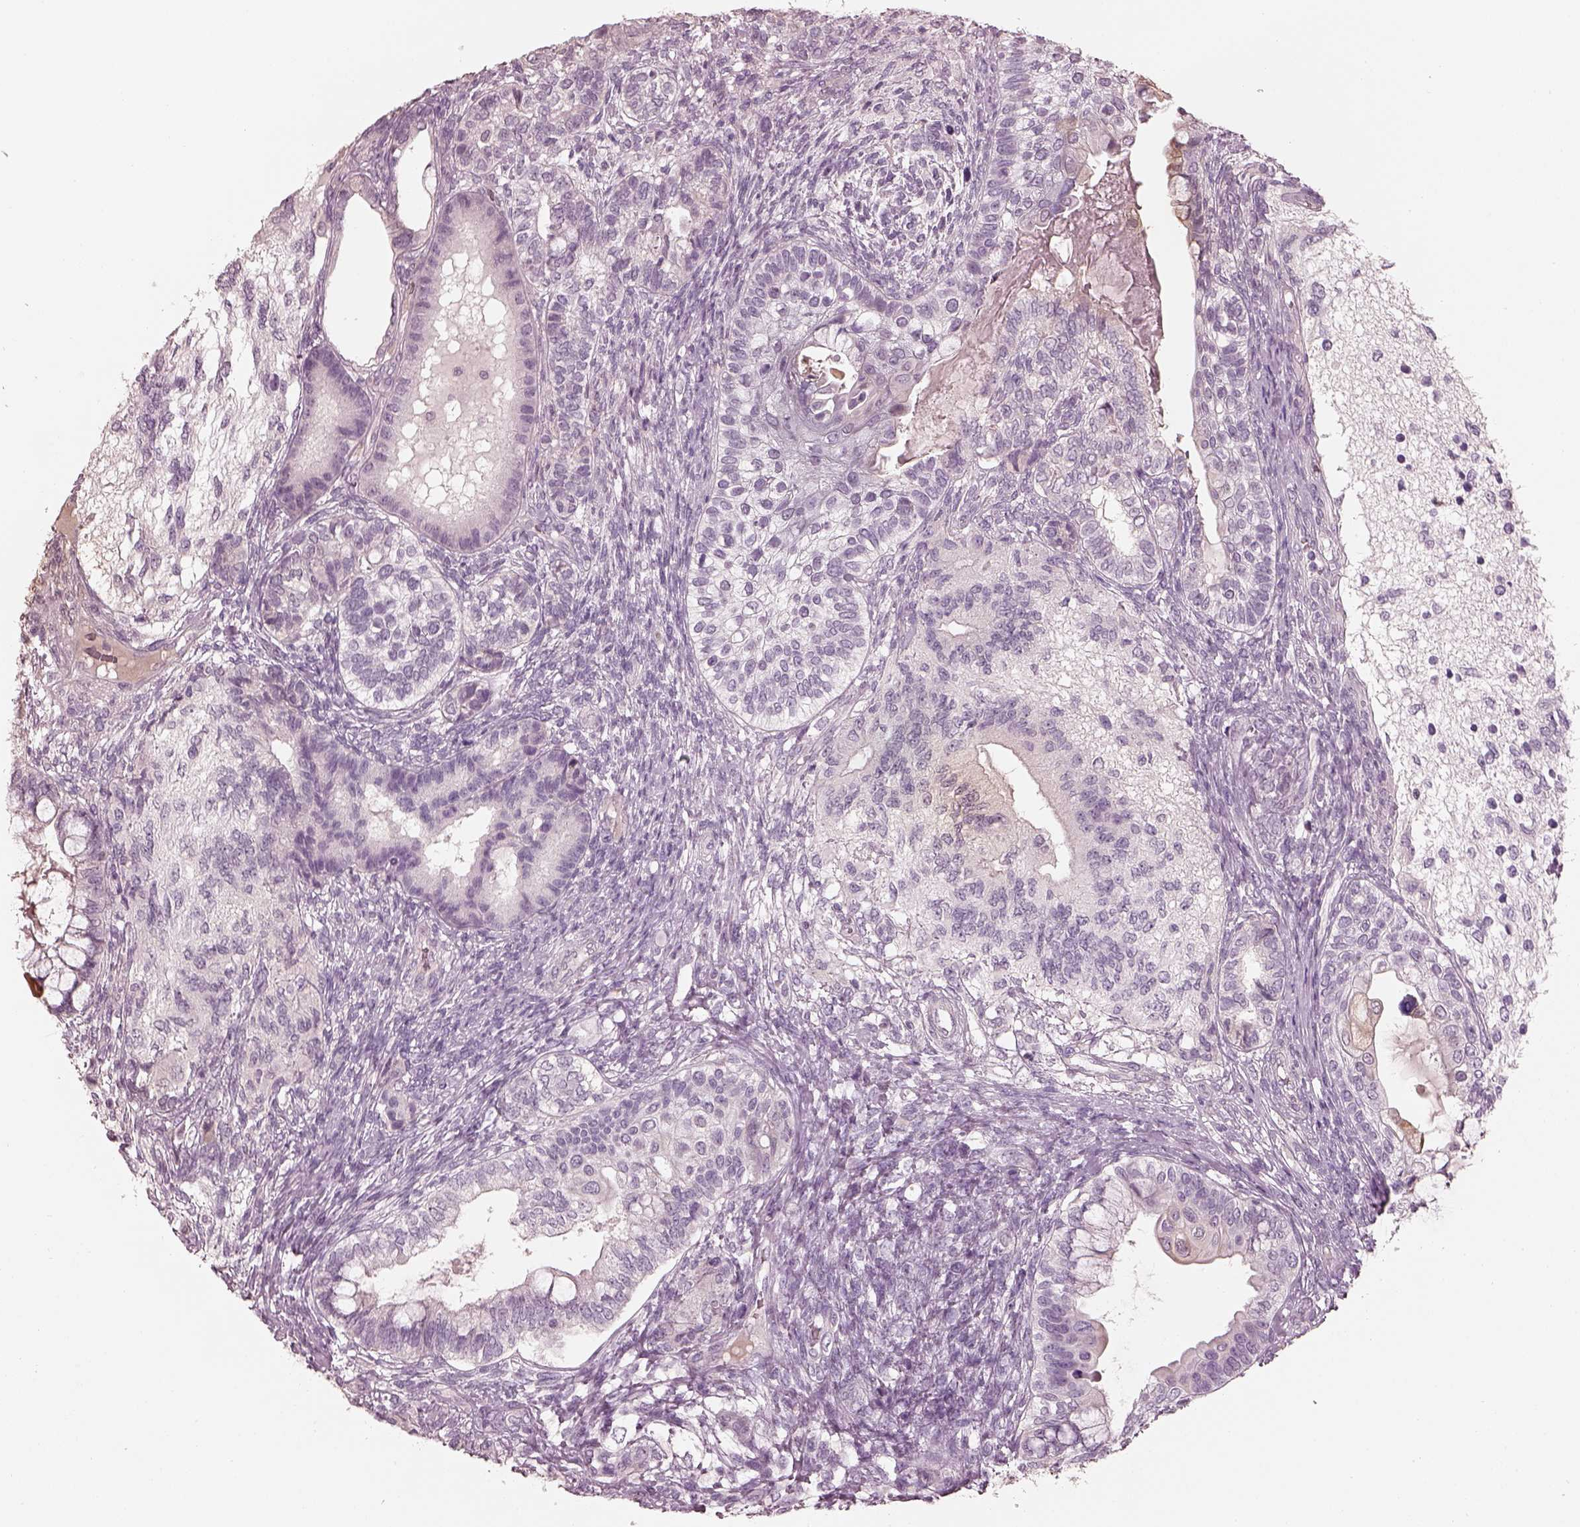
{"staining": {"intensity": "negative", "quantity": "none", "location": "none"}, "tissue": "testis cancer", "cell_type": "Tumor cells", "image_type": "cancer", "snomed": [{"axis": "morphology", "description": "Seminoma, NOS"}, {"axis": "morphology", "description": "Carcinoma, Embryonal, NOS"}, {"axis": "topography", "description": "Testis"}], "caption": "Tumor cells show no significant expression in testis cancer (embryonal carcinoma). The staining is performed using DAB (3,3'-diaminobenzidine) brown chromogen with nuclei counter-stained in using hematoxylin.", "gene": "OPTC", "patient": {"sex": "male", "age": 41}}